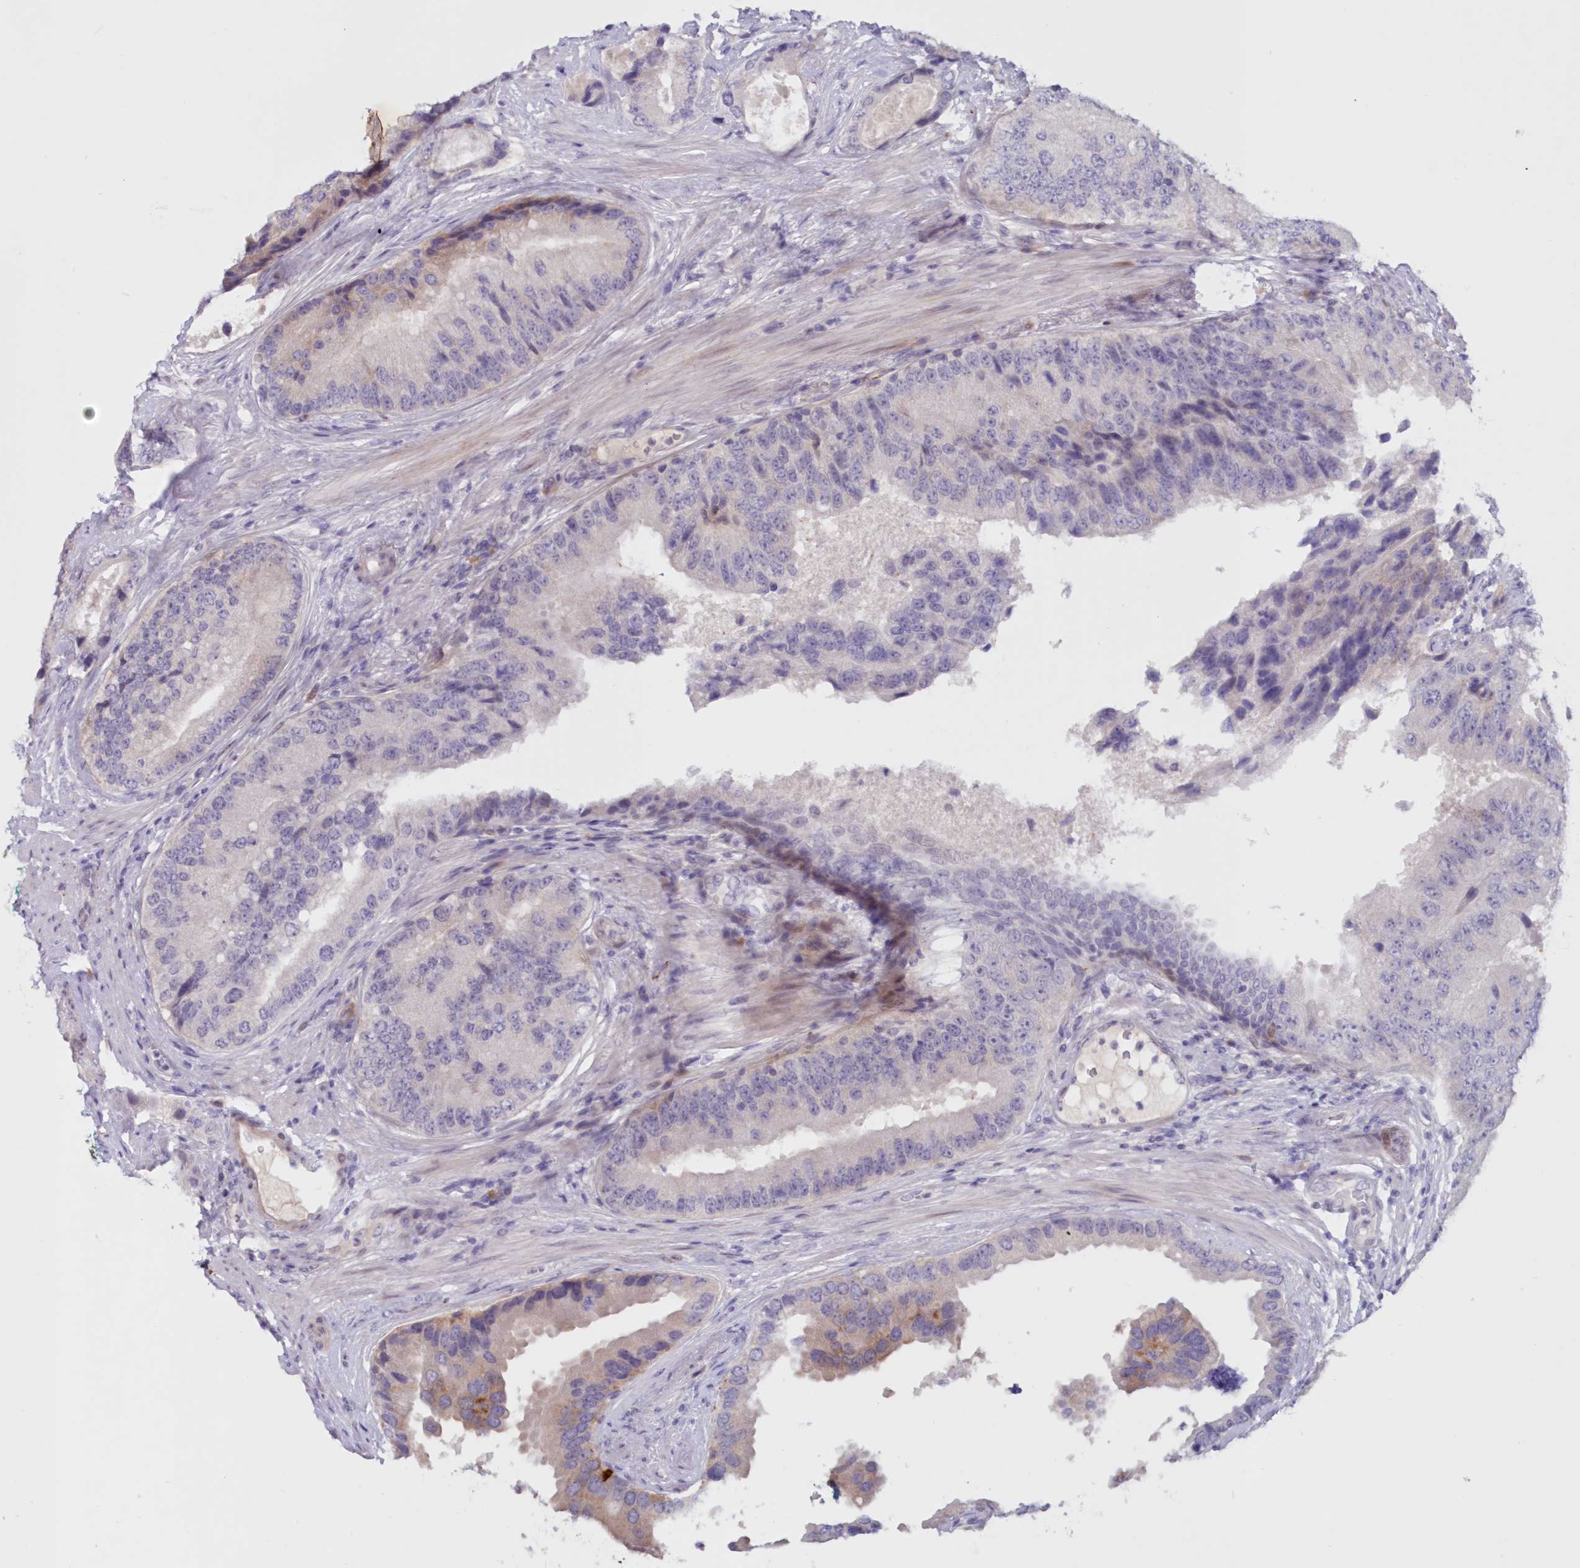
{"staining": {"intensity": "weak", "quantity": "<25%", "location": "cytoplasmic/membranous"}, "tissue": "prostate cancer", "cell_type": "Tumor cells", "image_type": "cancer", "snomed": [{"axis": "morphology", "description": "Adenocarcinoma, High grade"}, {"axis": "topography", "description": "Prostate"}], "caption": "The image exhibits no staining of tumor cells in prostate high-grade adenocarcinoma.", "gene": "SNED1", "patient": {"sex": "male", "age": 70}}